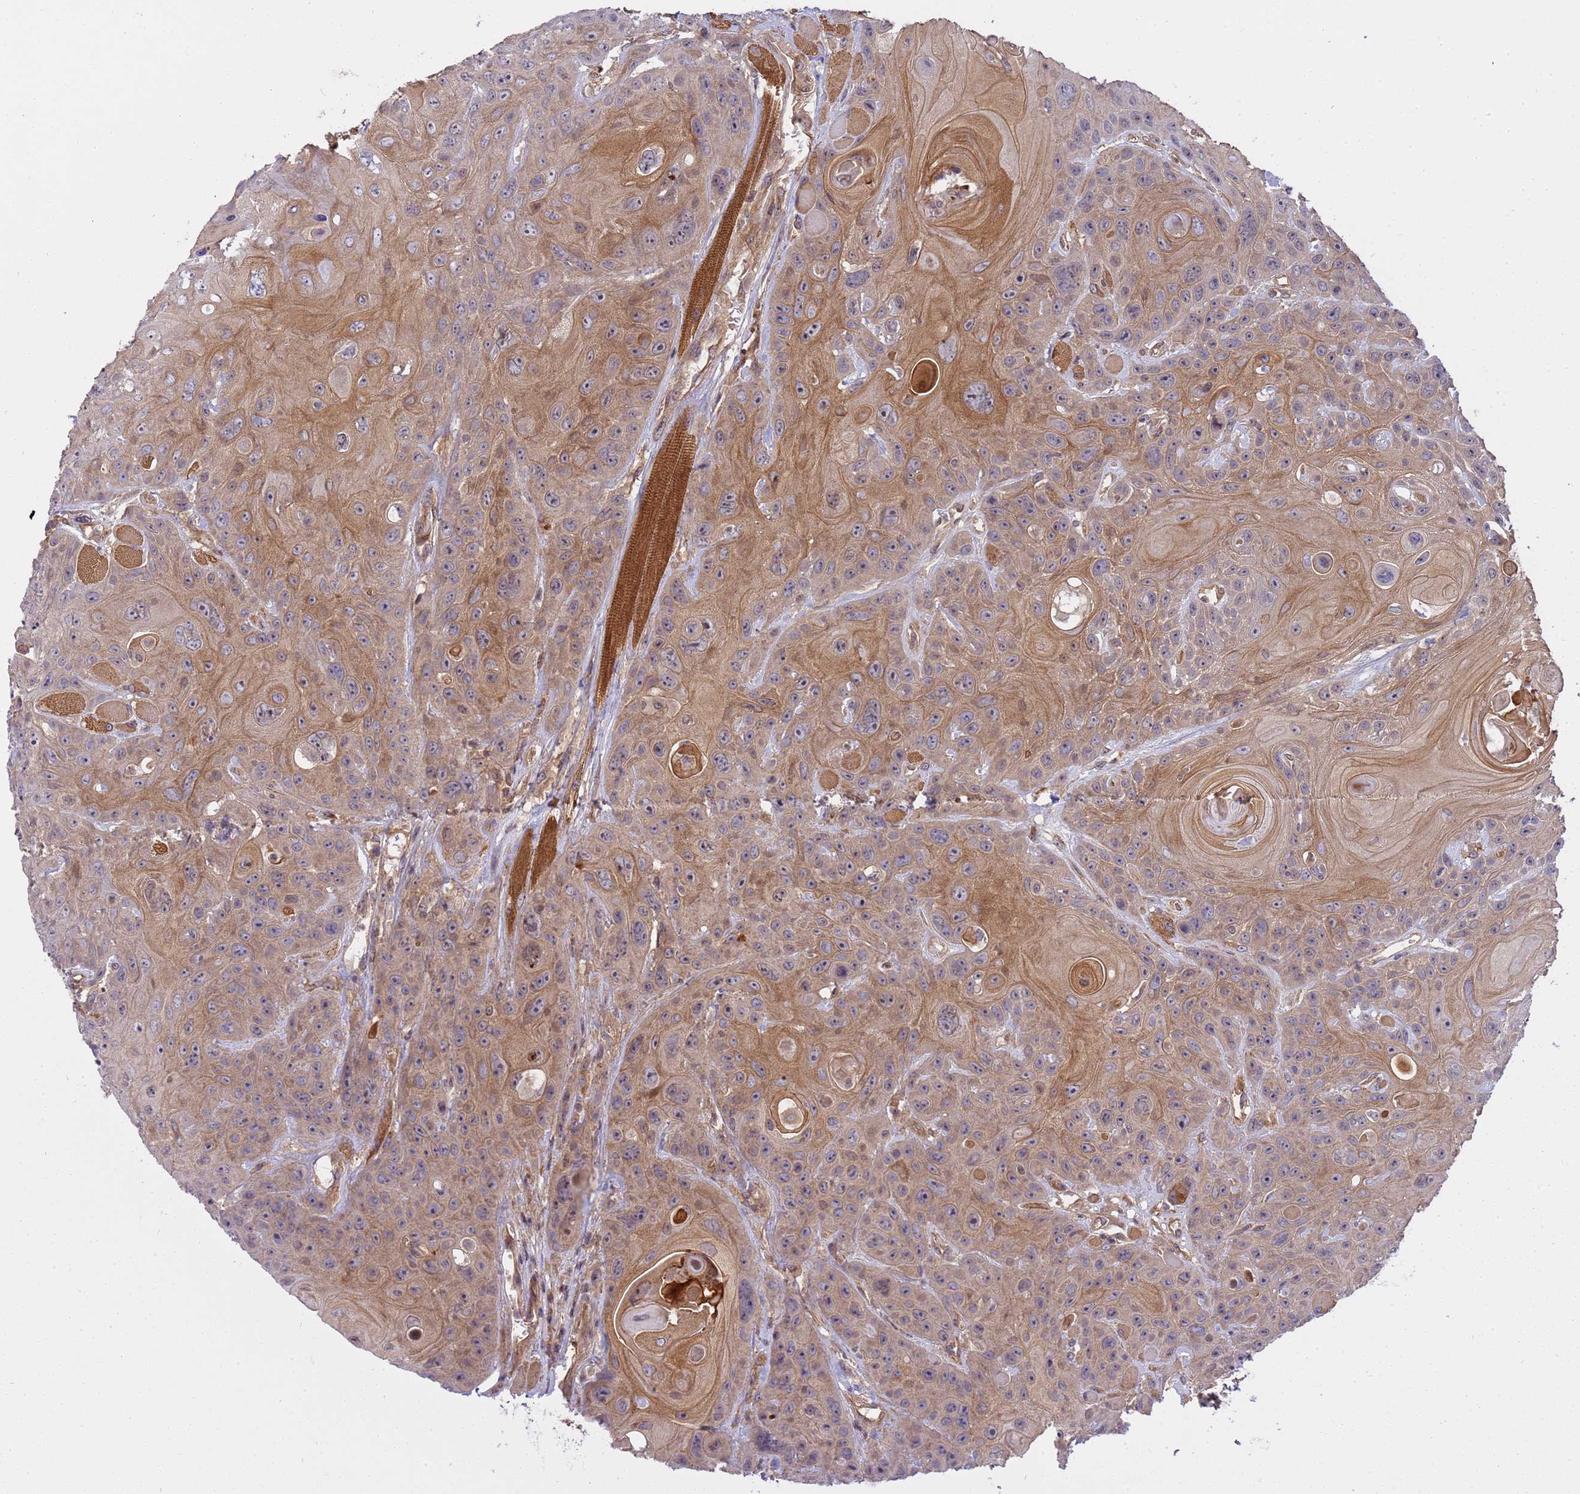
{"staining": {"intensity": "moderate", "quantity": ">75%", "location": "cytoplasmic/membranous"}, "tissue": "head and neck cancer", "cell_type": "Tumor cells", "image_type": "cancer", "snomed": [{"axis": "morphology", "description": "Squamous cell carcinoma, NOS"}, {"axis": "topography", "description": "Head-Neck"}], "caption": "A histopathology image showing moderate cytoplasmic/membranous staining in approximately >75% of tumor cells in head and neck squamous cell carcinoma, as visualized by brown immunohistochemical staining.", "gene": "SMCO3", "patient": {"sex": "female", "age": 59}}